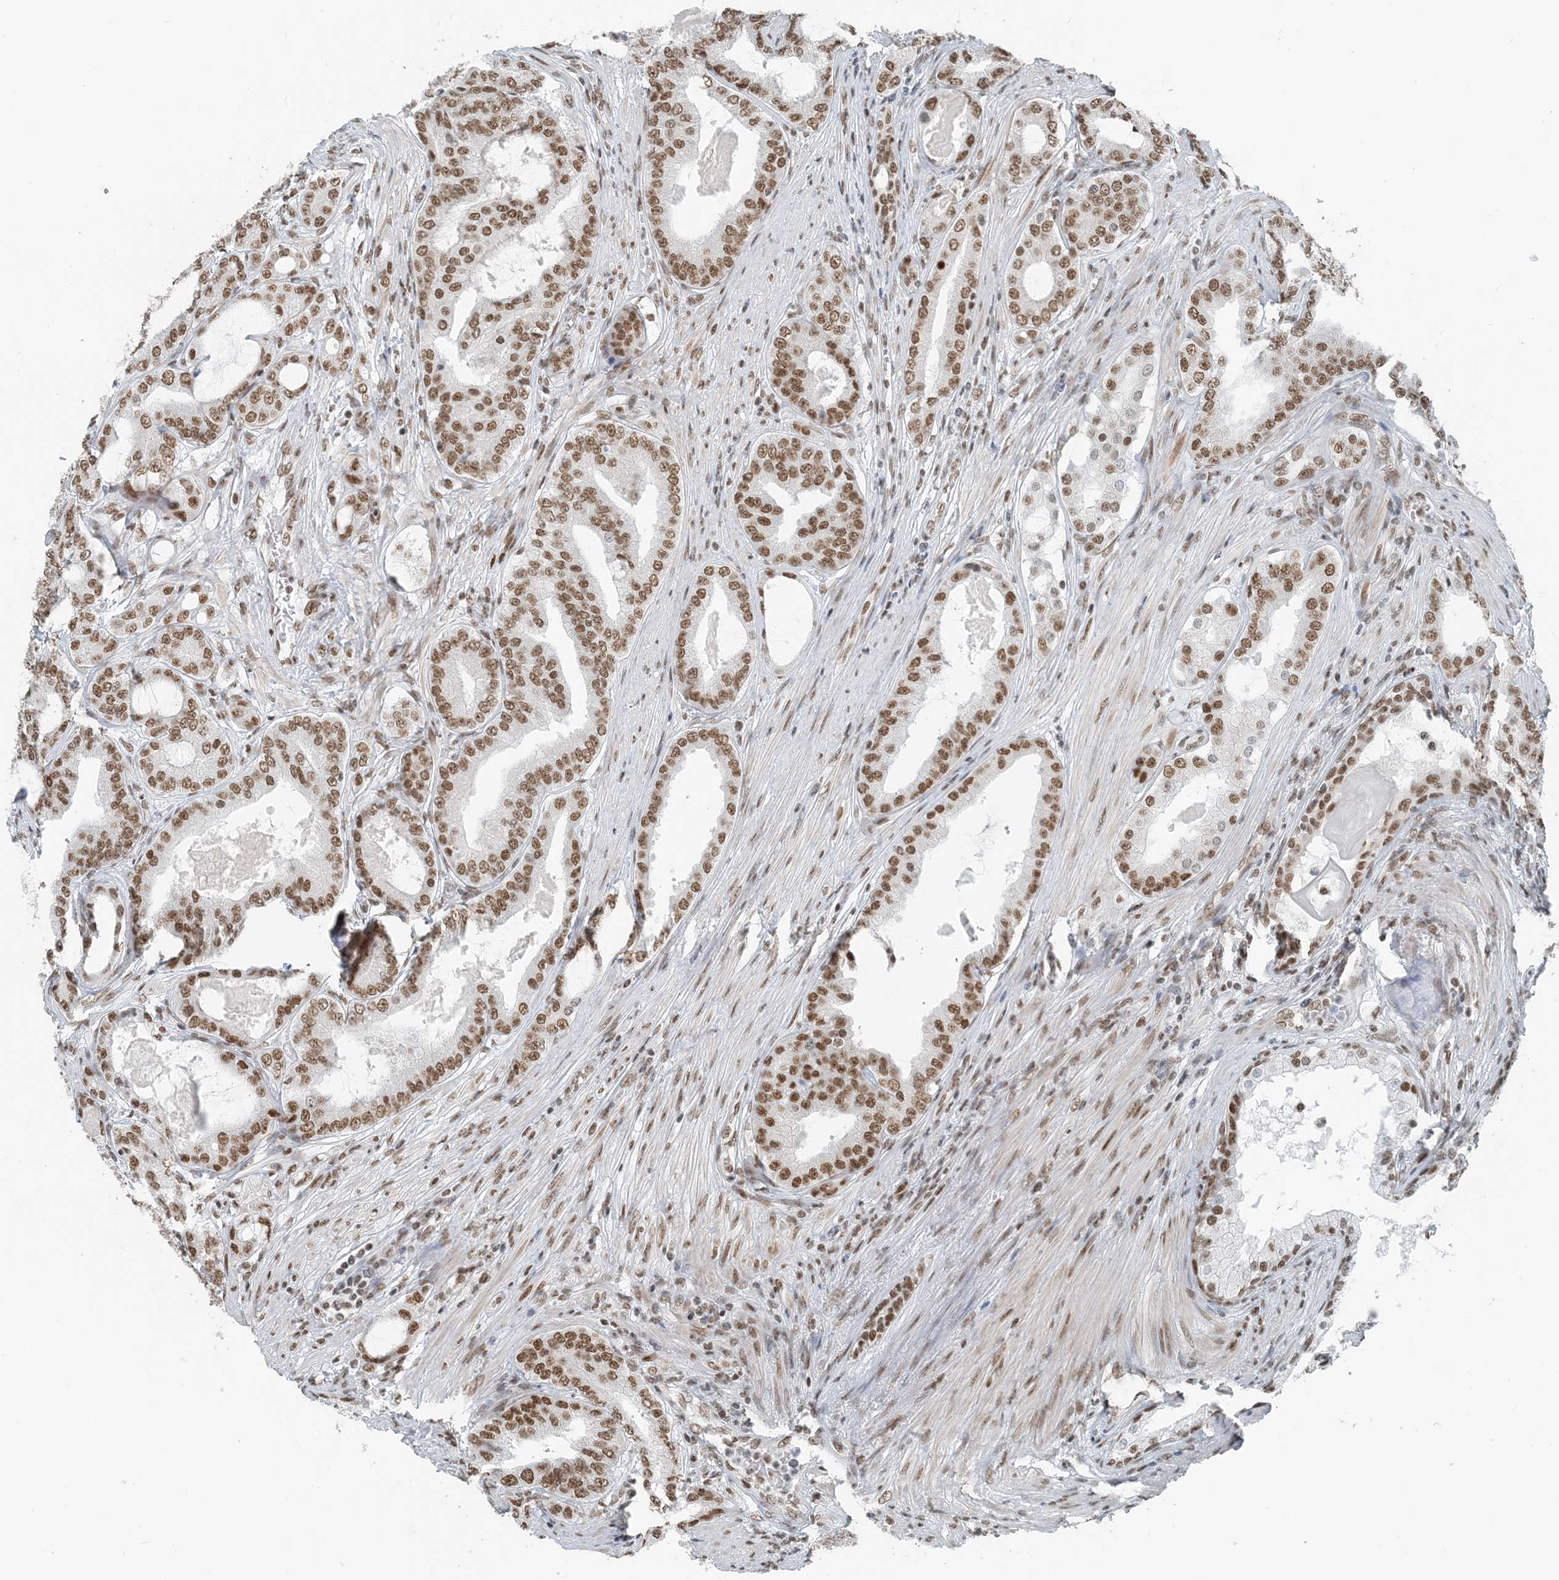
{"staining": {"intensity": "moderate", "quantity": ">75%", "location": "nuclear"}, "tissue": "prostate cancer", "cell_type": "Tumor cells", "image_type": "cancer", "snomed": [{"axis": "morphology", "description": "Adenocarcinoma, High grade"}, {"axis": "topography", "description": "Prostate"}], "caption": "A brown stain shows moderate nuclear expression of a protein in human prostate cancer tumor cells. Using DAB (3,3'-diaminobenzidine) (brown) and hematoxylin (blue) stains, captured at high magnification using brightfield microscopy.", "gene": "ZNF500", "patient": {"sex": "male", "age": 60}}